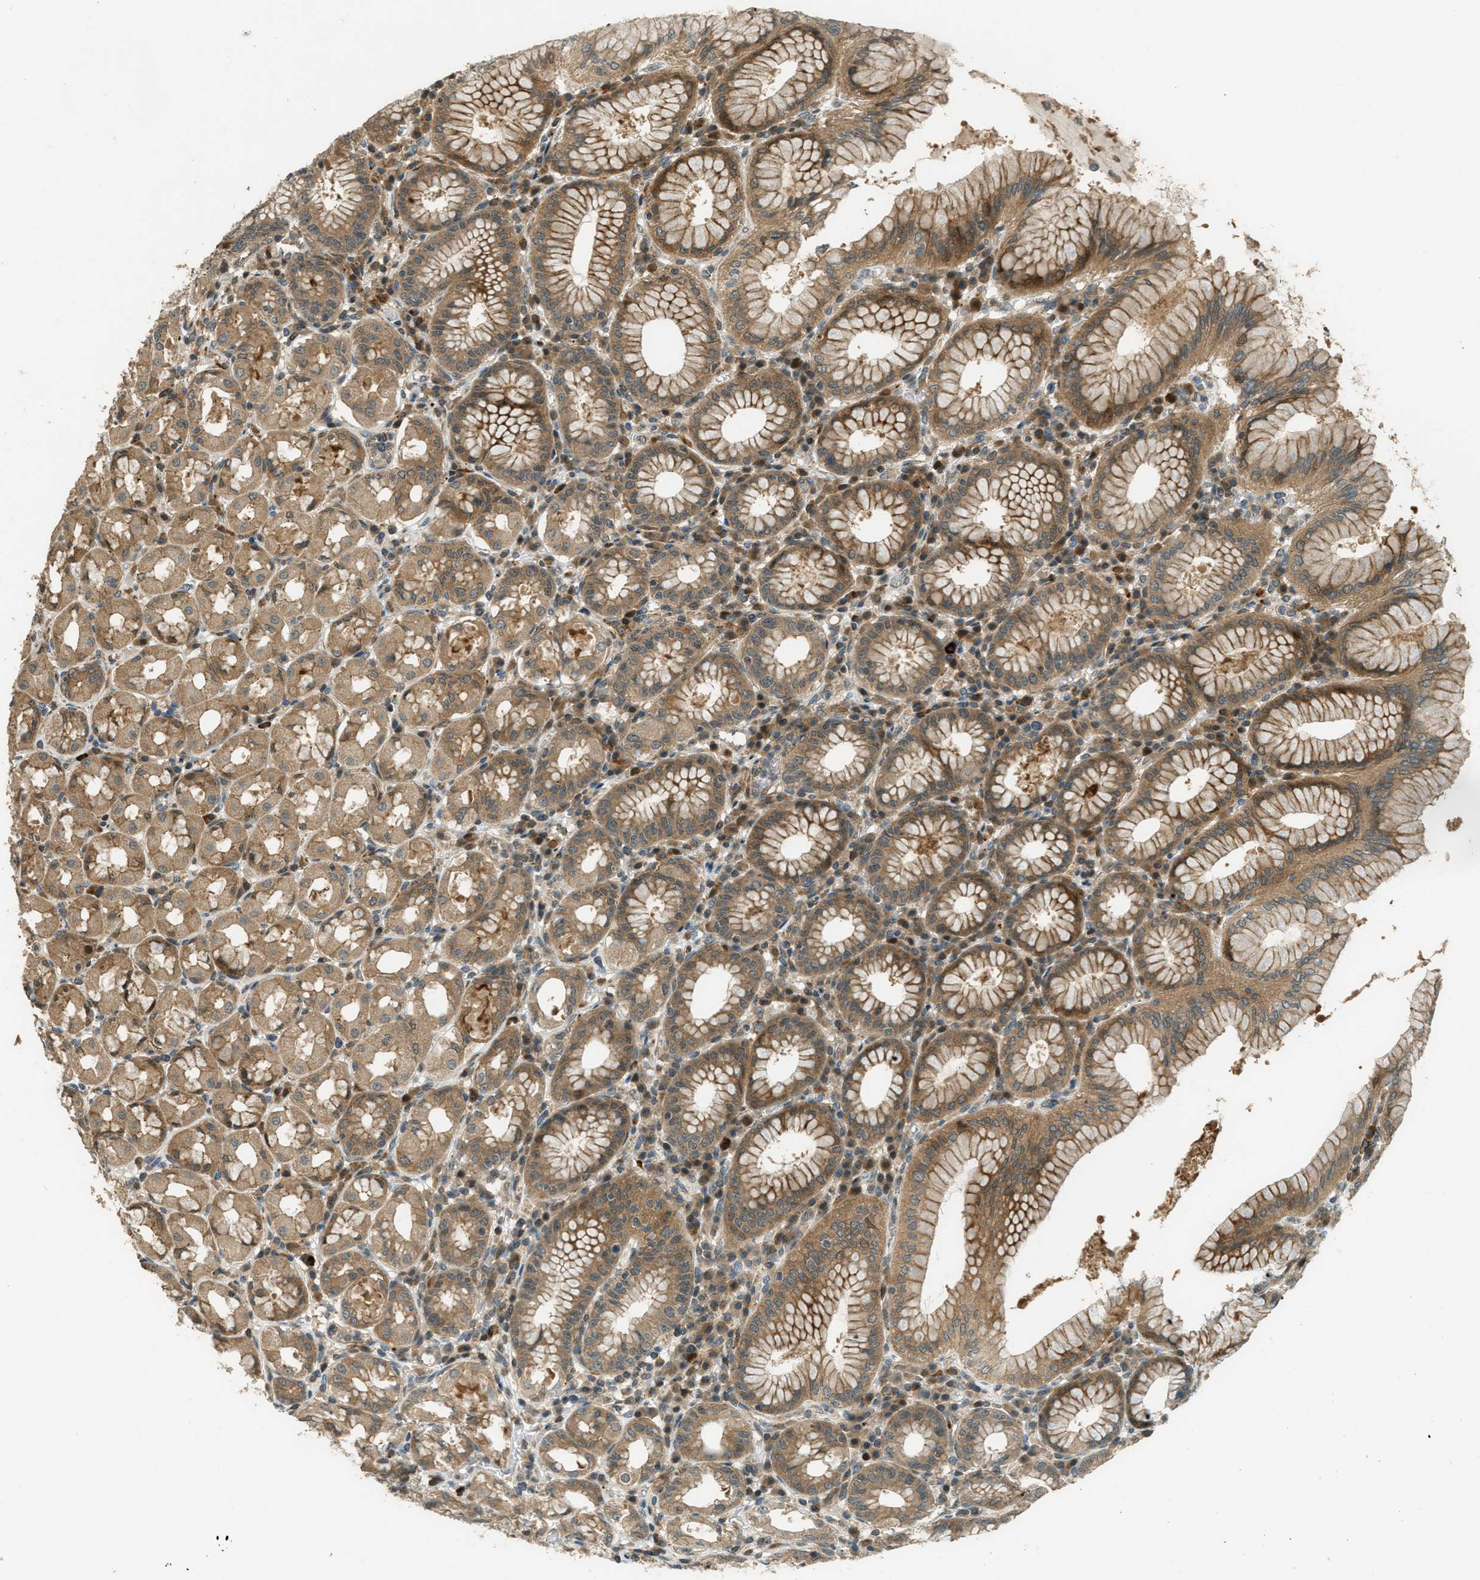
{"staining": {"intensity": "strong", "quantity": ">75%", "location": "cytoplasmic/membranous"}, "tissue": "stomach", "cell_type": "Glandular cells", "image_type": "normal", "snomed": [{"axis": "morphology", "description": "Normal tissue, NOS"}, {"axis": "topography", "description": "Stomach"}, {"axis": "topography", "description": "Stomach, lower"}], "caption": "This is a histology image of IHC staining of unremarkable stomach, which shows strong expression in the cytoplasmic/membranous of glandular cells.", "gene": "PTPN23", "patient": {"sex": "female", "age": 56}}